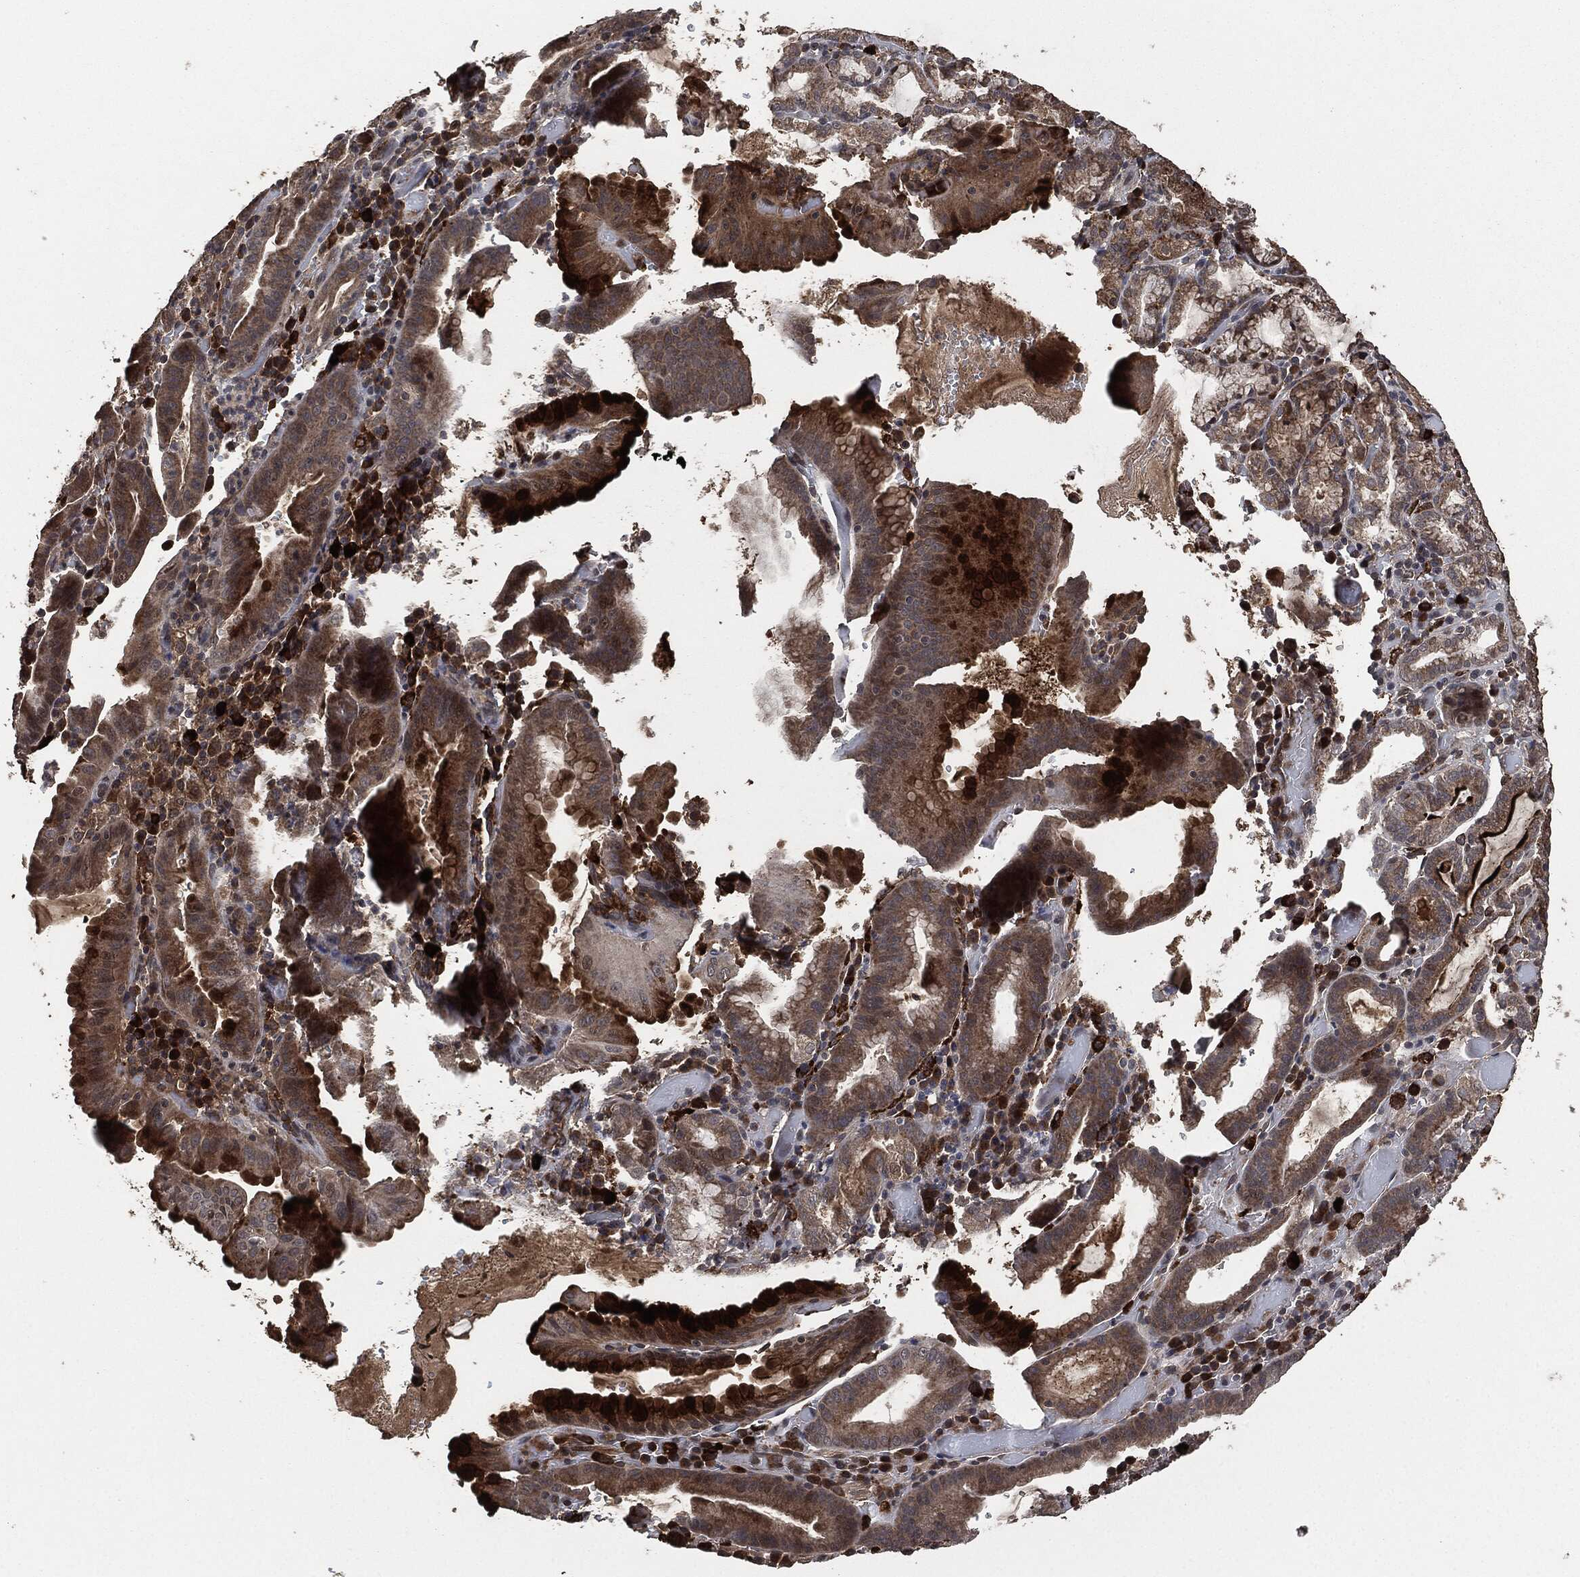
{"staining": {"intensity": "moderate", "quantity": ">75%", "location": "cytoplasmic/membranous"}, "tissue": "stomach cancer", "cell_type": "Tumor cells", "image_type": "cancer", "snomed": [{"axis": "morphology", "description": "Adenocarcinoma, NOS"}, {"axis": "topography", "description": "Stomach"}], "caption": "A brown stain highlights moderate cytoplasmic/membranous staining of a protein in stomach cancer (adenocarcinoma) tumor cells.", "gene": "CRABP2", "patient": {"sex": "male", "age": 79}}